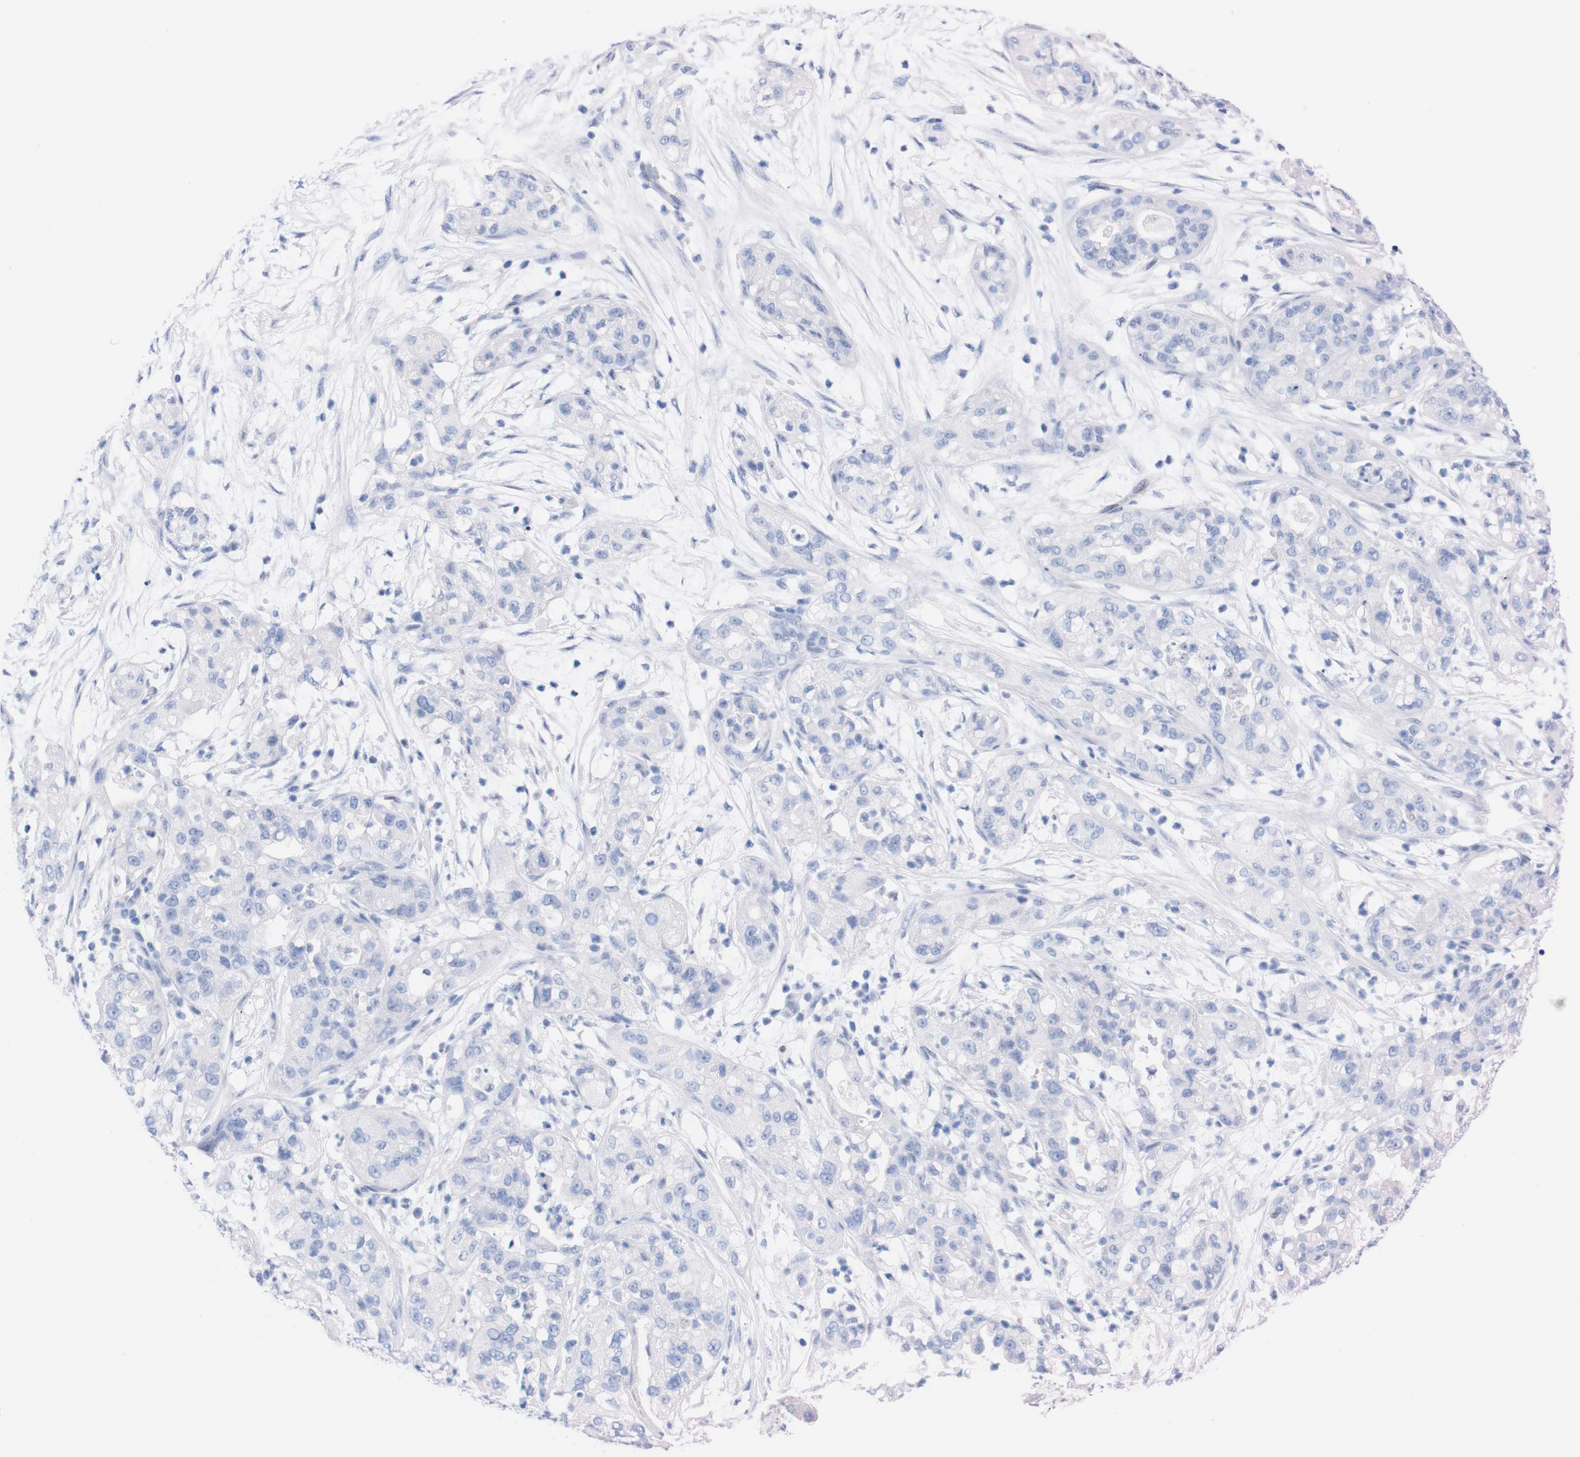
{"staining": {"intensity": "negative", "quantity": "none", "location": "none"}, "tissue": "pancreatic cancer", "cell_type": "Tumor cells", "image_type": "cancer", "snomed": [{"axis": "morphology", "description": "Adenocarcinoma, NOS"}, {"axis": "topography", "description": "Pancreas"}], "caption": "Adenocarcinoma (pancreatic) was stained to show a protein in brown. There is no significant staining in tumor cells.", "gene": "P2RY12", "patient": {"sex": "female", "age": 78}}